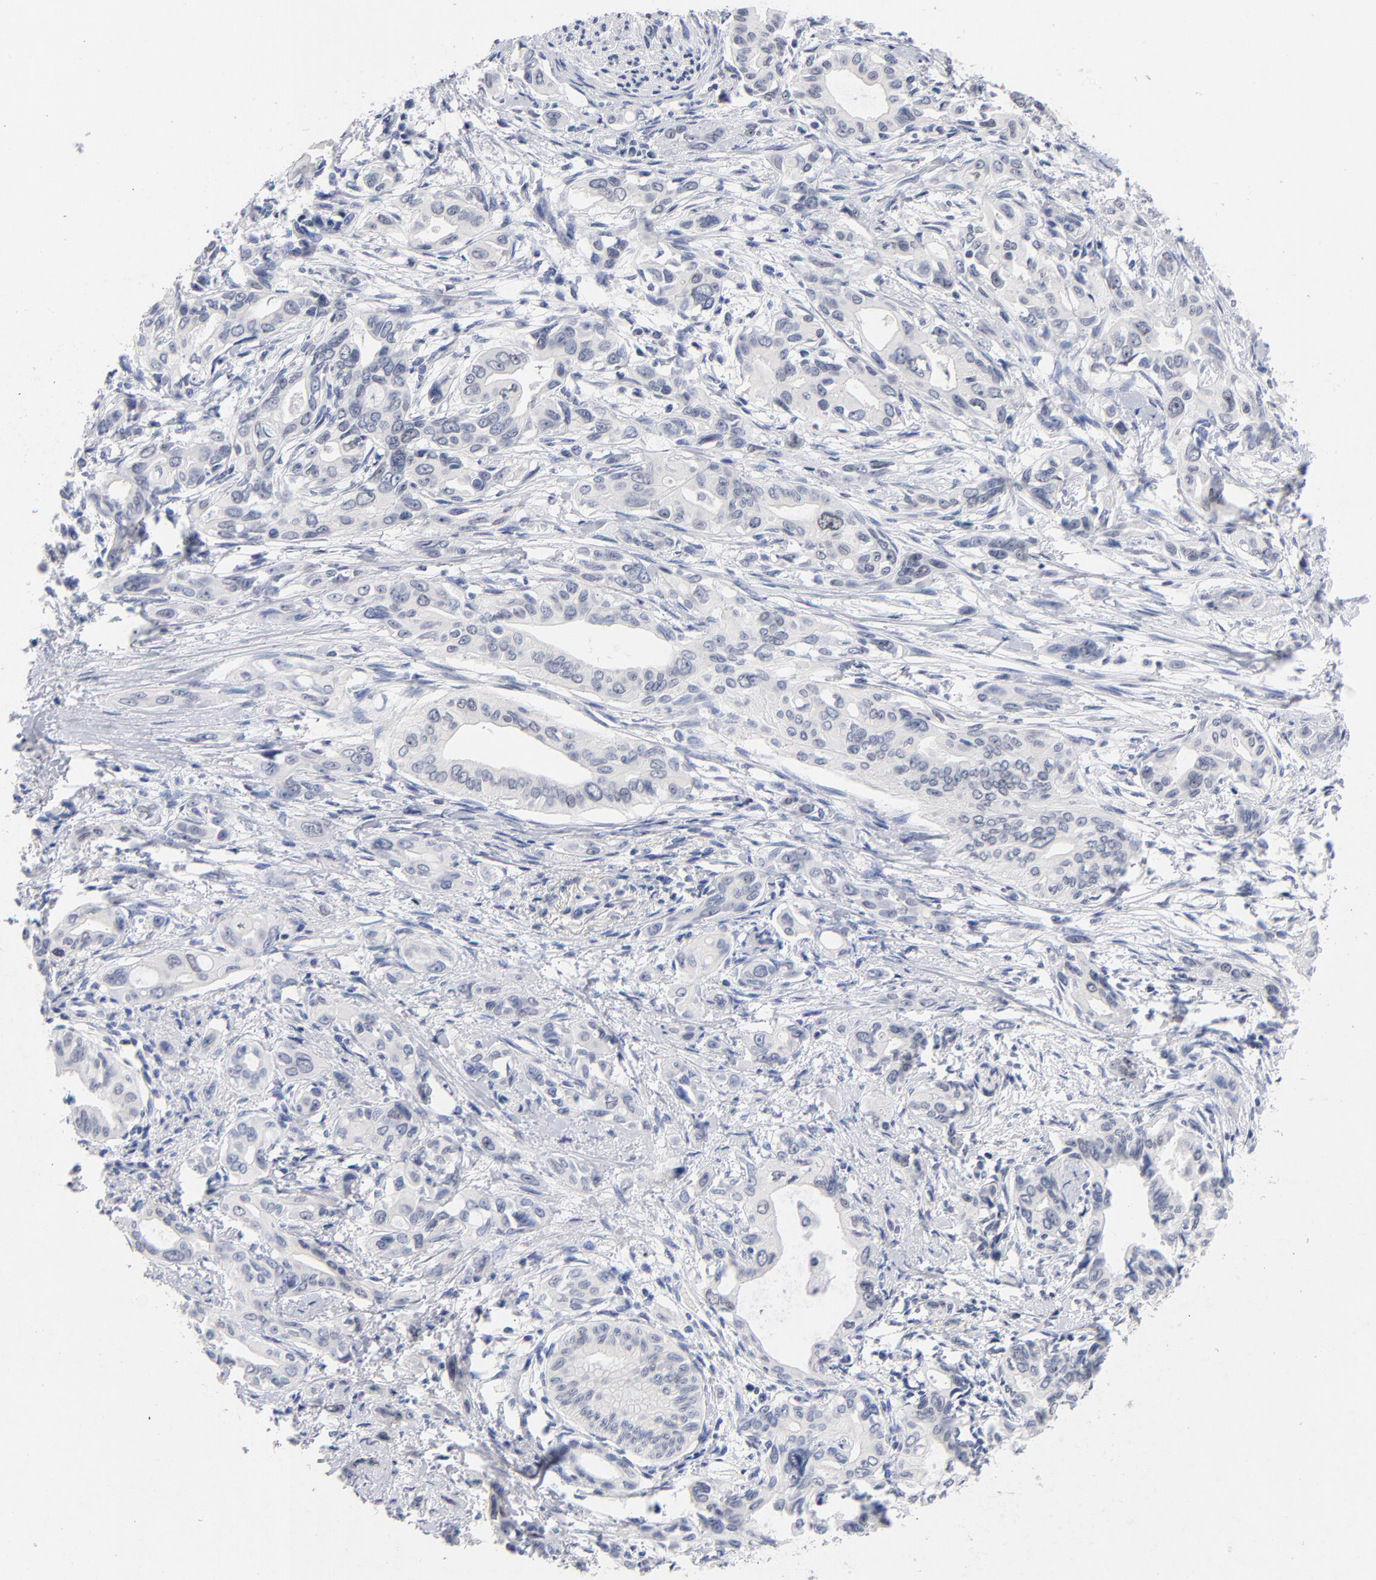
{"staining": {"intensity": "negative", "quantity": "none", "location": "none"}, "tissue": "pancreatic cancer", "cell_type": "Tumor cells", "image_type": "cancer", "snomed": [{"axis": "morphology", "description": "Adenocarcinoma, NOS"}, {"axis": "topography", "description": "Pancreas"}], "caption": "The micrograph displays no staining of tumor cells in pancreatic cancer.", "gene": "ORC2", "patient": {"sex": "female", "age": 60}}